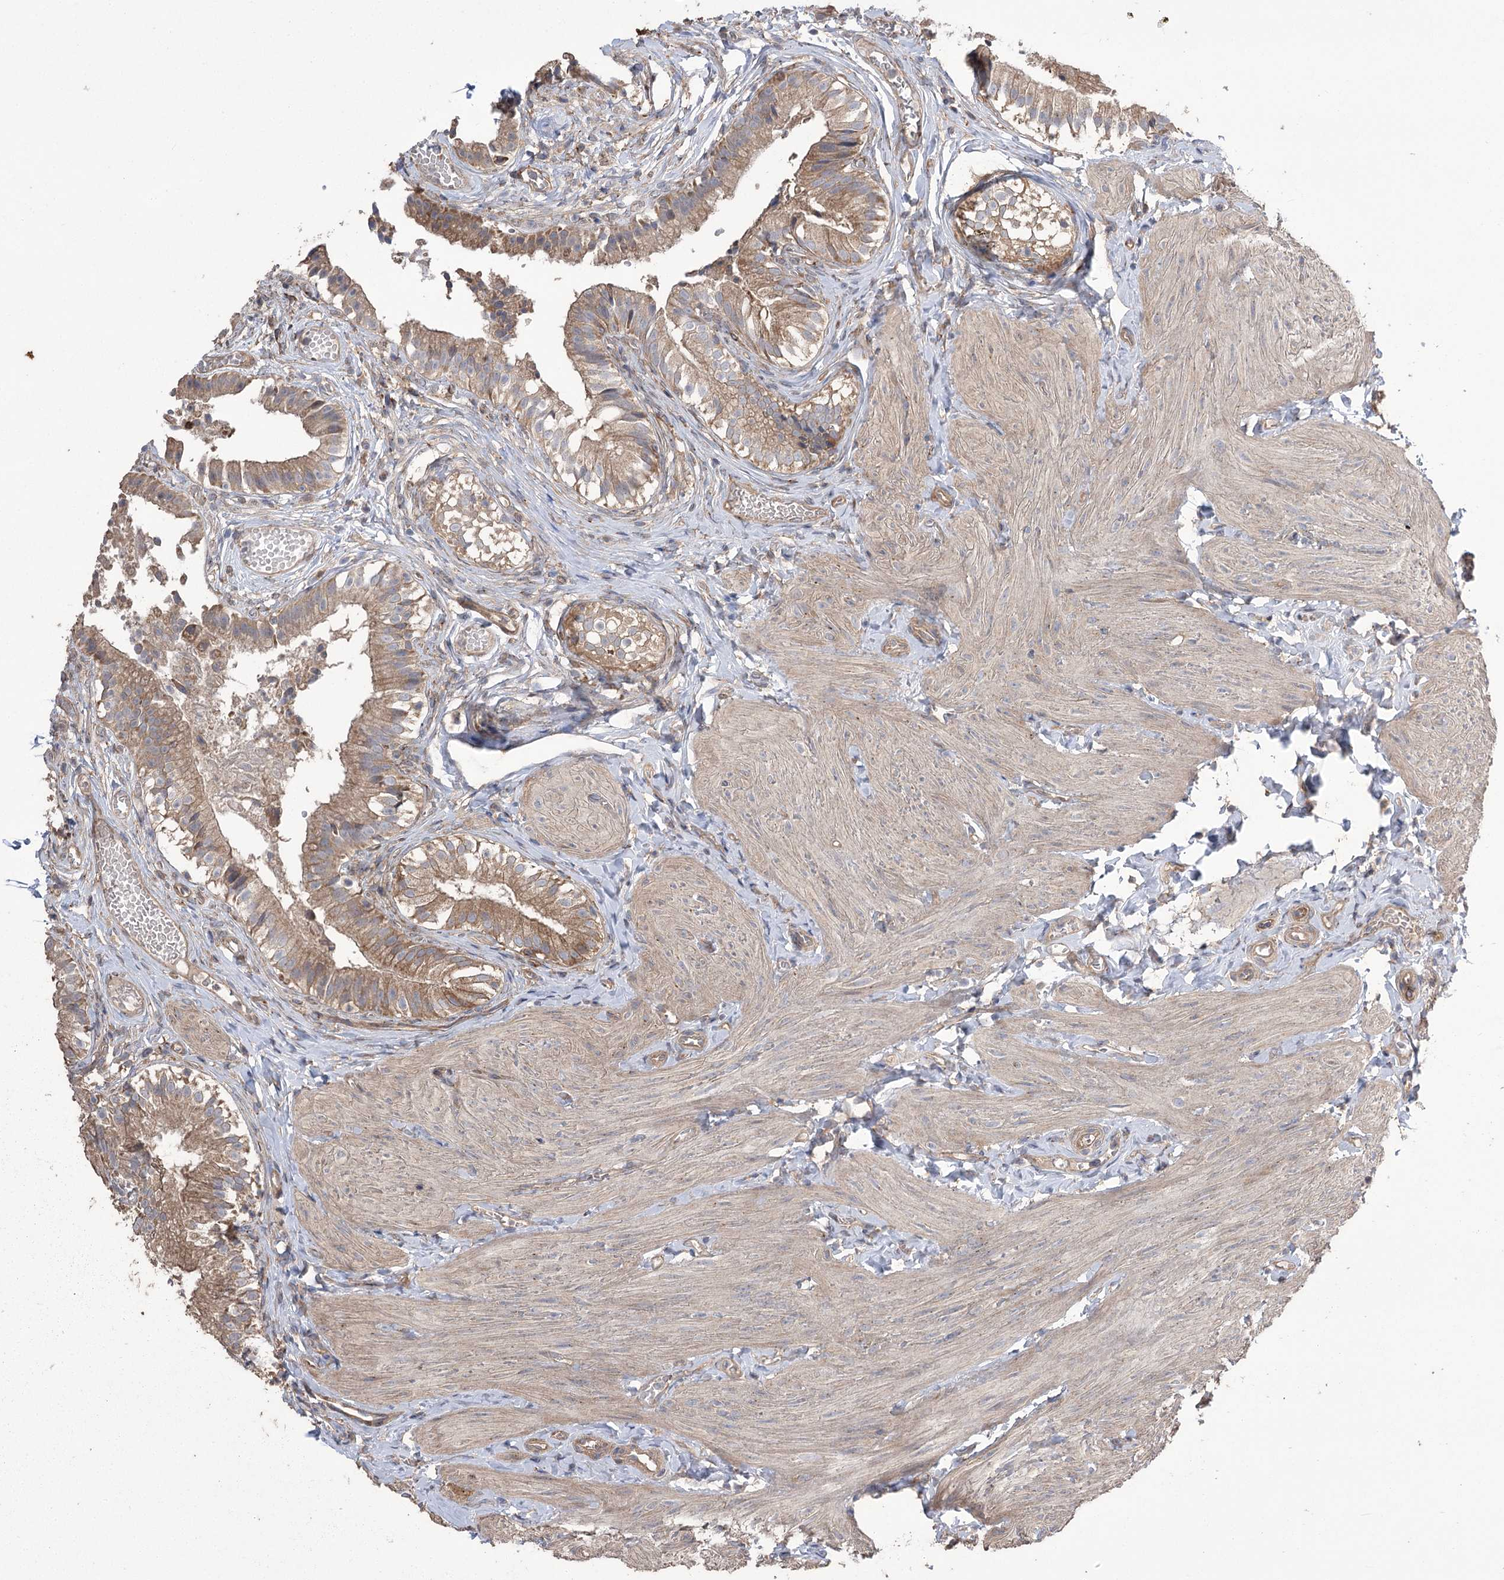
{"staining": {"intensity": "strong", "quantity": ">75%", "location": "cytoplasmic/membranous"}, "tissue": "gallbladder", "cell_type": "Glandular cells", "image_type": "normal", "snomed": [{"axis": "morphology", "description": "Normal tissue, NOS"}, {"axis": "topography", "description": "Gallbladder"}], "caption": "This is an image of immunohistochemistry (IHC) staining of benign gallbladder, which shows strong positivity in the cytoplasmic/membranous of glandular cells.", "gene": "PRSS53", "patient": {"sex": "female", "age": 47}}